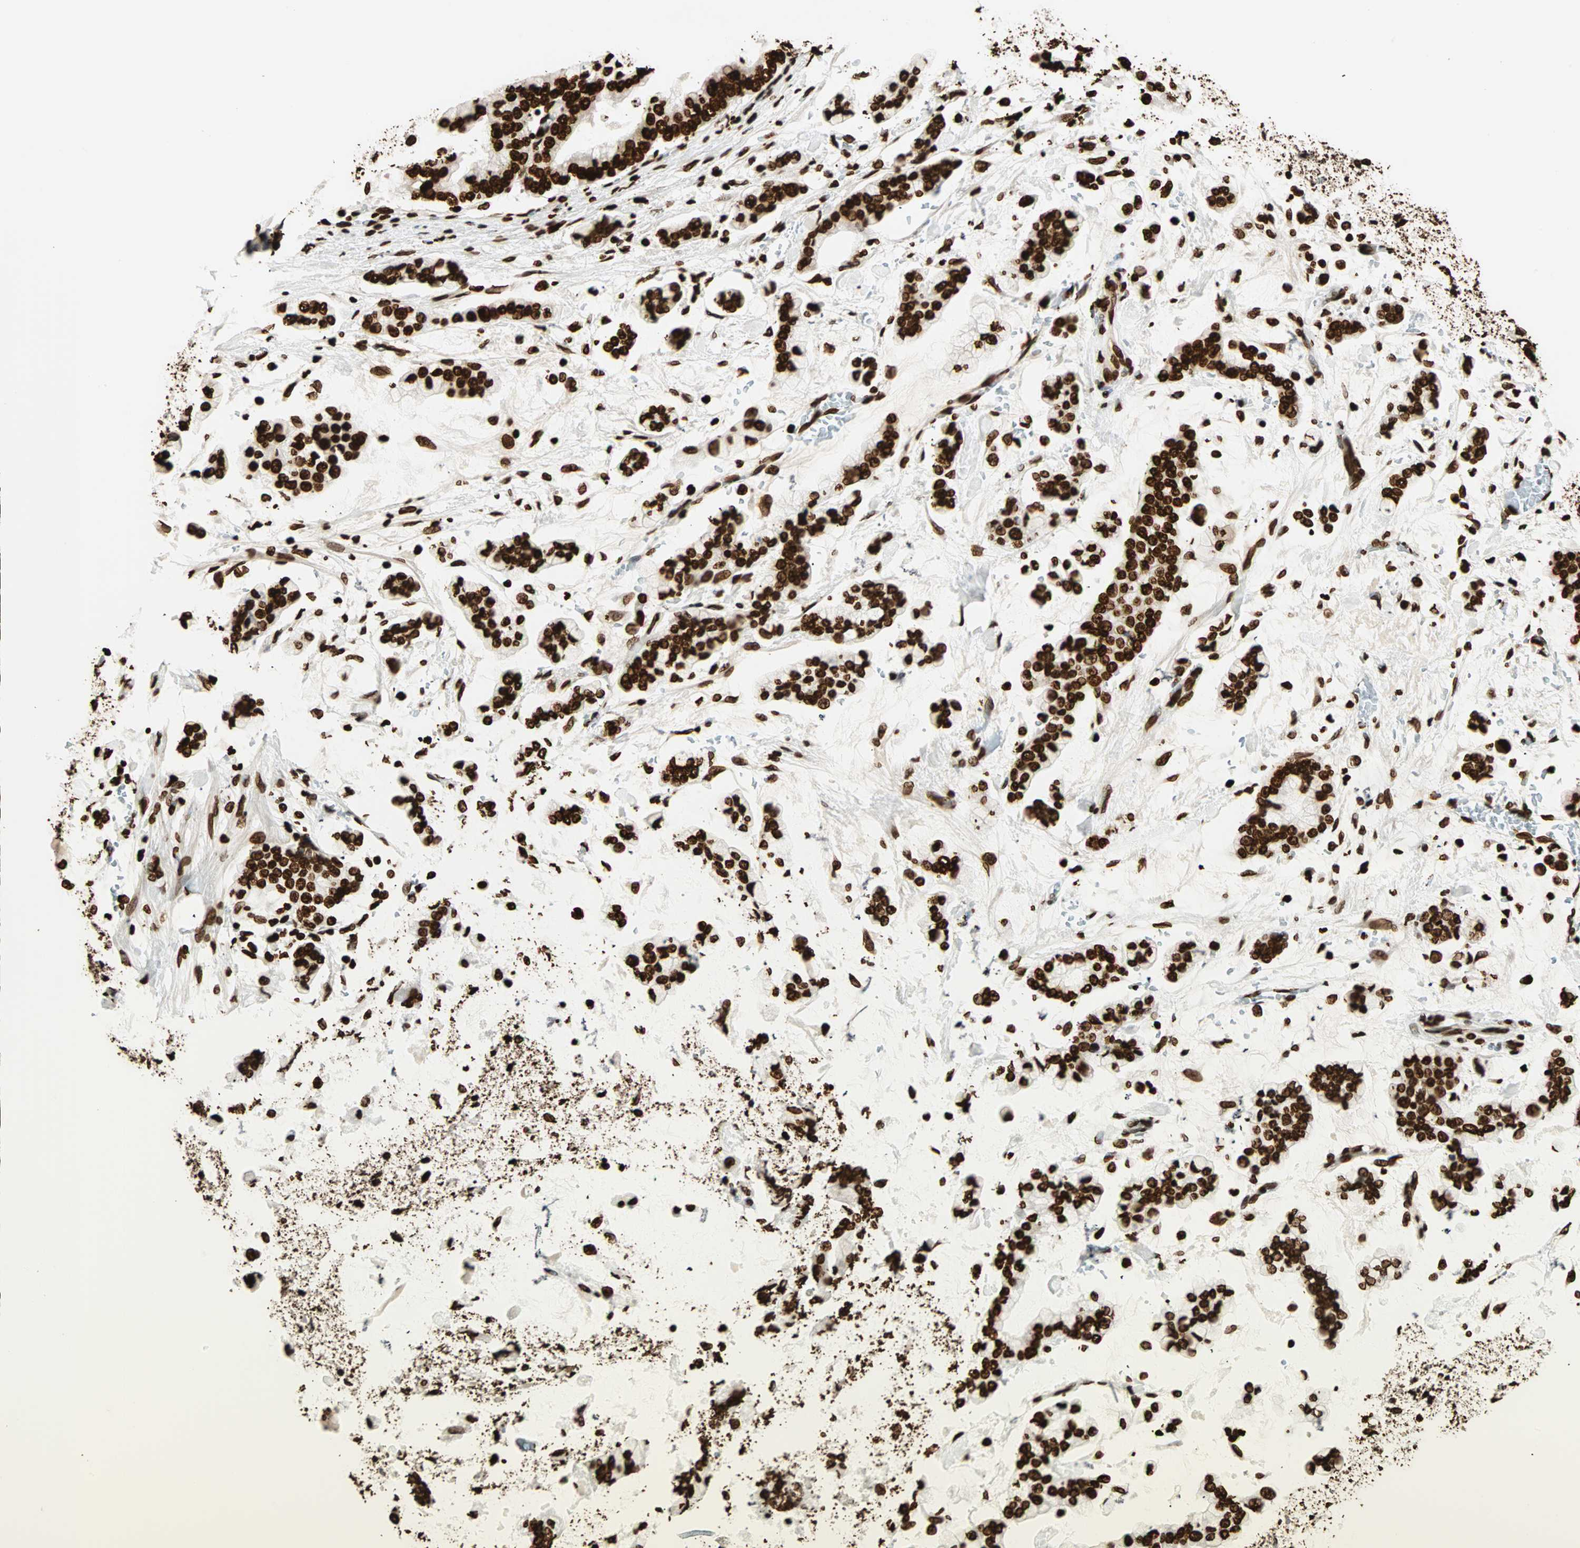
{"staining": {"intensity": "strong", "quantity": ">75%", "location": "nuclear"}, "tissue": "stomach cancer", "cell_type": "Tumor cells", "image_type": "cancer", "snomed": [{"axis": "morphology", "description": "Normal tissue, NOS"}, {"axis": "morphology", "description": "Adenocarcinoma, NOS"}, {"axis": "topography", "description": "Stomach, upper"}, {"axis": "topography", "description": "Stomach"}], "caption": "High-magnification brightfield microscopy of adenocarcinoma (stomach) stained with DAB (brown) and counterstained with hematoxylin (blue). tumor cells exhibit strong nuclear expression is appreciated in approximately>75% of cells.", "gene": "GLI2", "patient": {"sex": "male", "age": 76}}